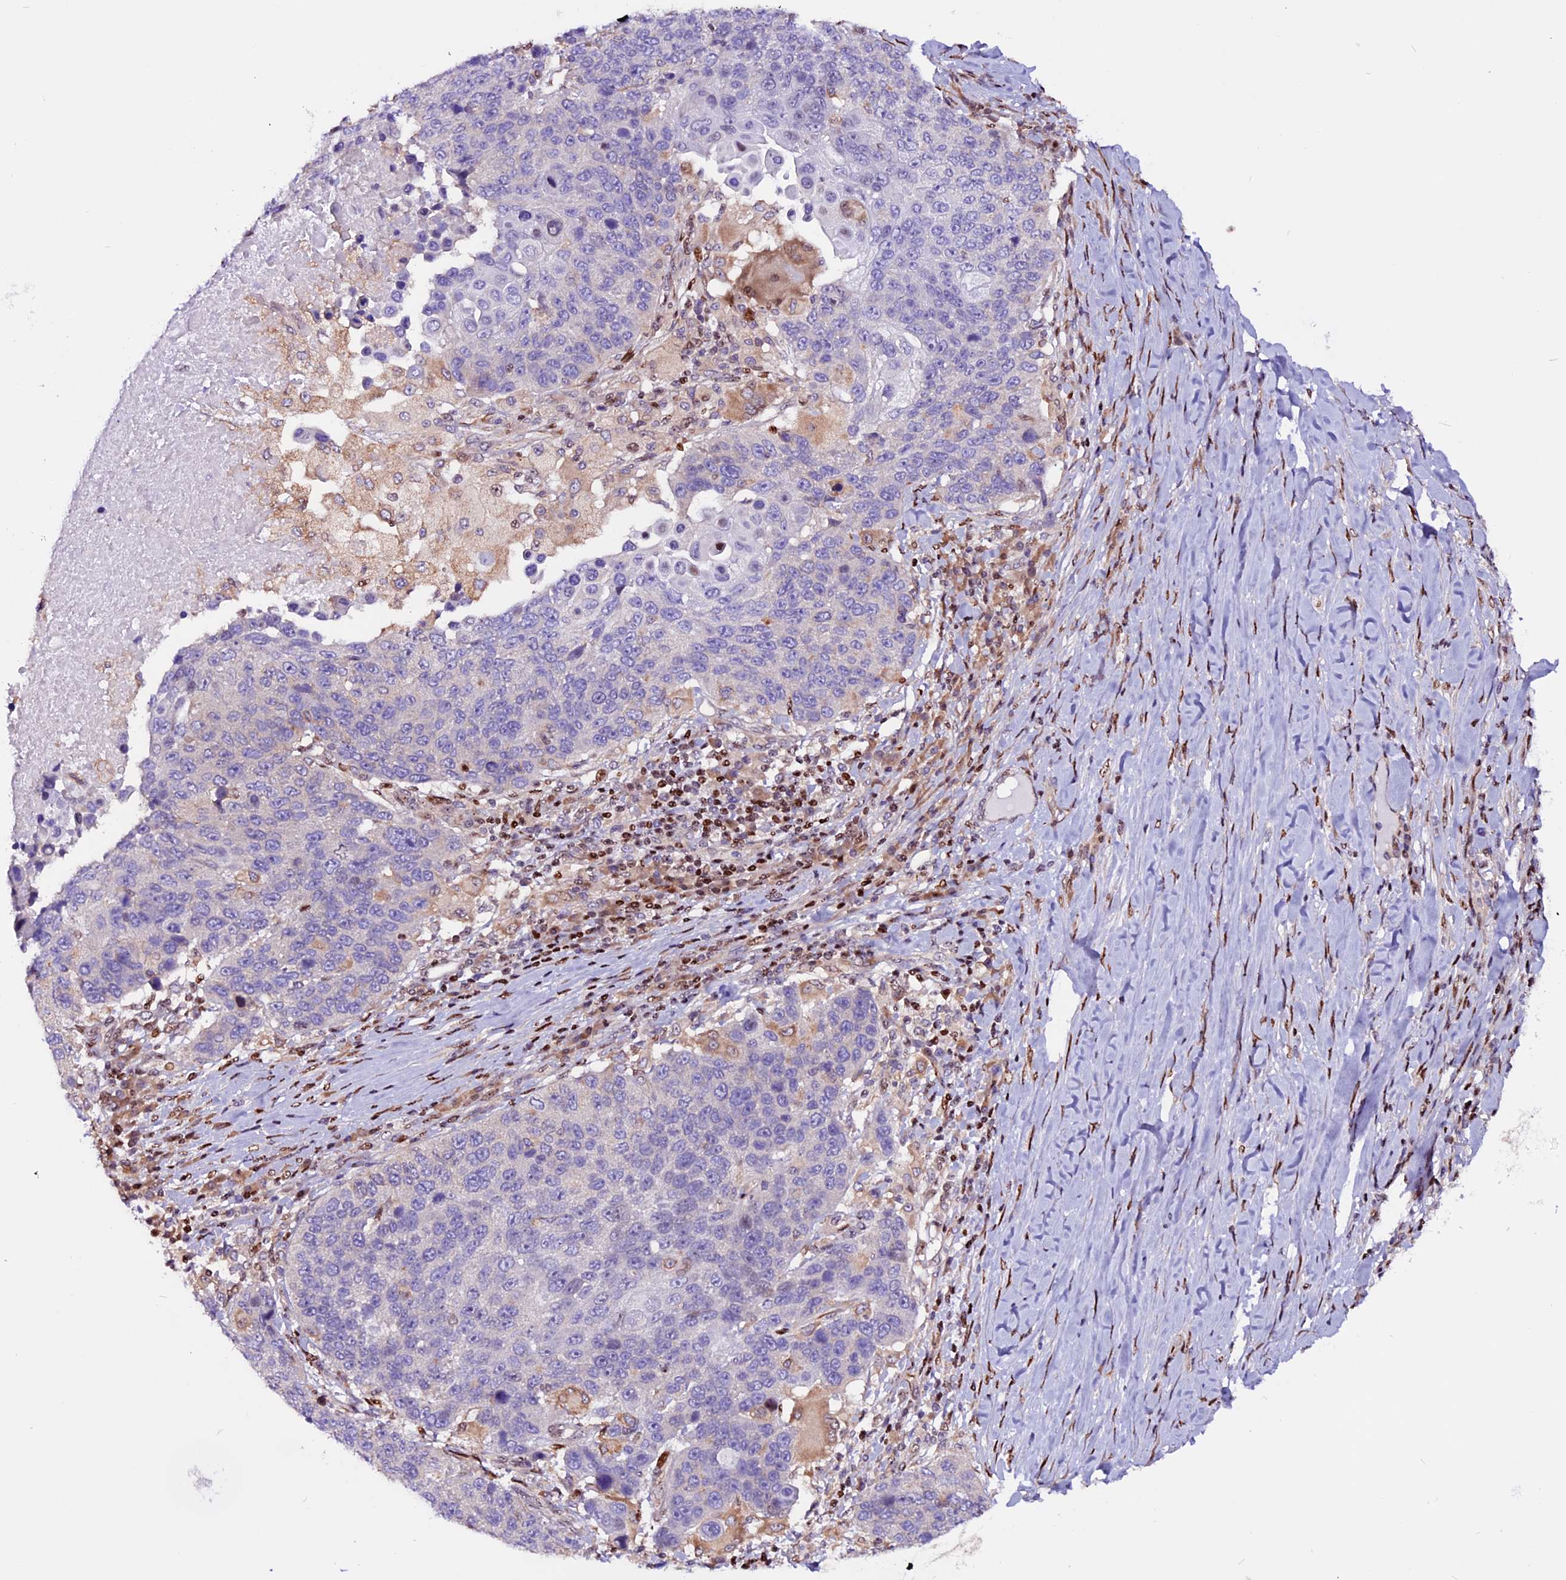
{"staining": {"intensity": "negative", "quantity": "none", "location": "none"}, "tissue": "lung cancer", "cell_type": "Tumor cells", "image_type": "cancer", "snomed": [{"axis": "morphology", "description": "Normal tissue, NOS"}, {"axis": "morphology", "description": "Squamous cell carcinoma, NOS"}, {"axis": "topography", "description": "Lymph node"}, {"axis": "topography", "description": "Lung"}], "caption": "An image of human lung cancer is negative for staining in tumor cells. The staining was performed using DAB to visualize the protein expression in brown, while the nuclei were stained in blue with hematoxylin (Magnification: 20x).", "gene": "RINL", "patient": {"sex": "male", "age": 66}}